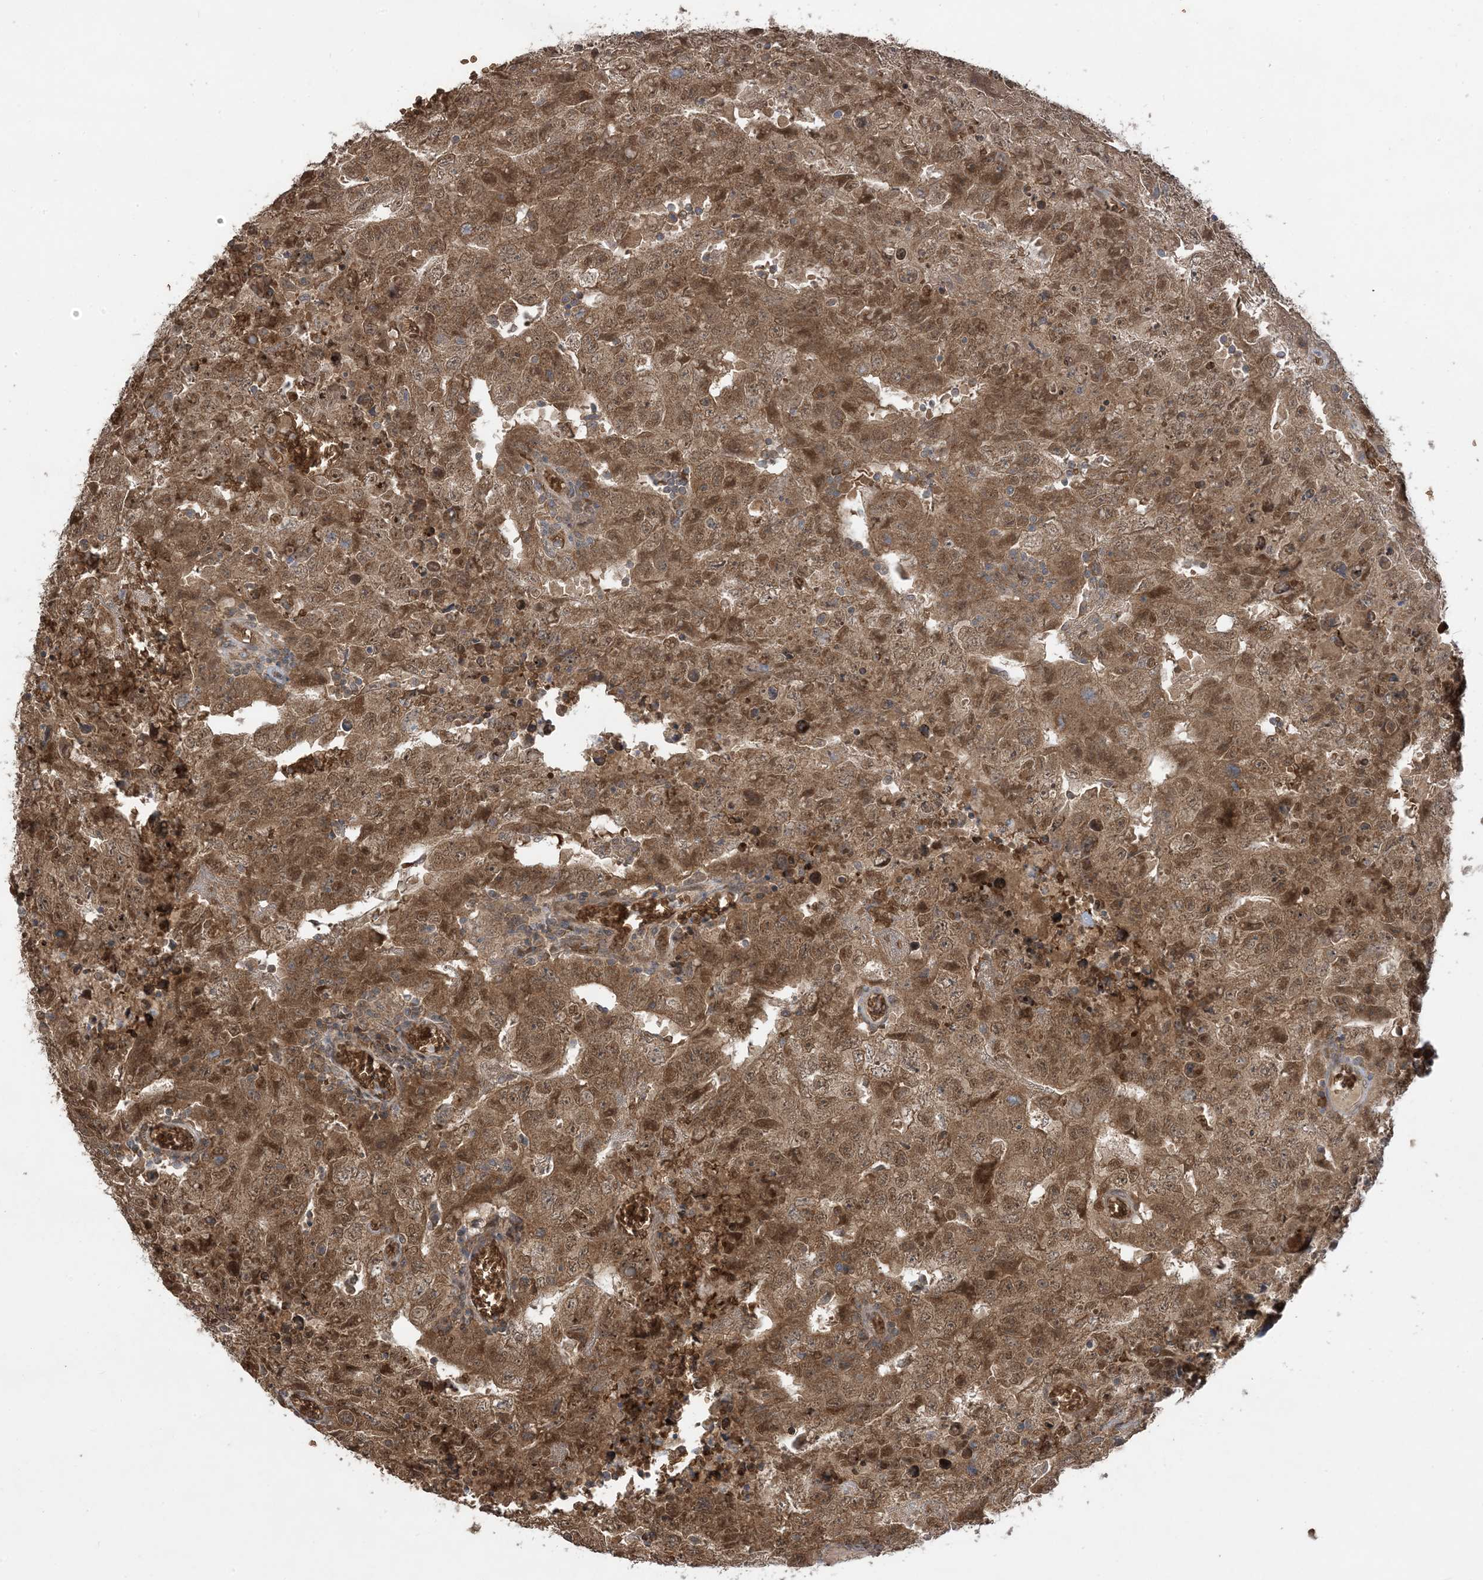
{"staining": {"intensity": "moderate", "quantity": ">75%", "location": "cytoplasmic/membranous,nuclear"}, "tissue": "testis cancer", "cell_type": "Tumor cells", "image_type": "cancer", "snomed": [{"axis": "morphology", "description": "Carcinoma, Embryonal, NOS"}, {"axis": "topography", "description": "Testis"}], "caption": "Immunohistochemical staining of testis cancer reveals medium levels of moderate cytoplasmic/membranous and nuclear protein positivity in about >75% of tumor cells.", "gene": "PUSL1", "patient": {"sex": "male", "age": 26}}